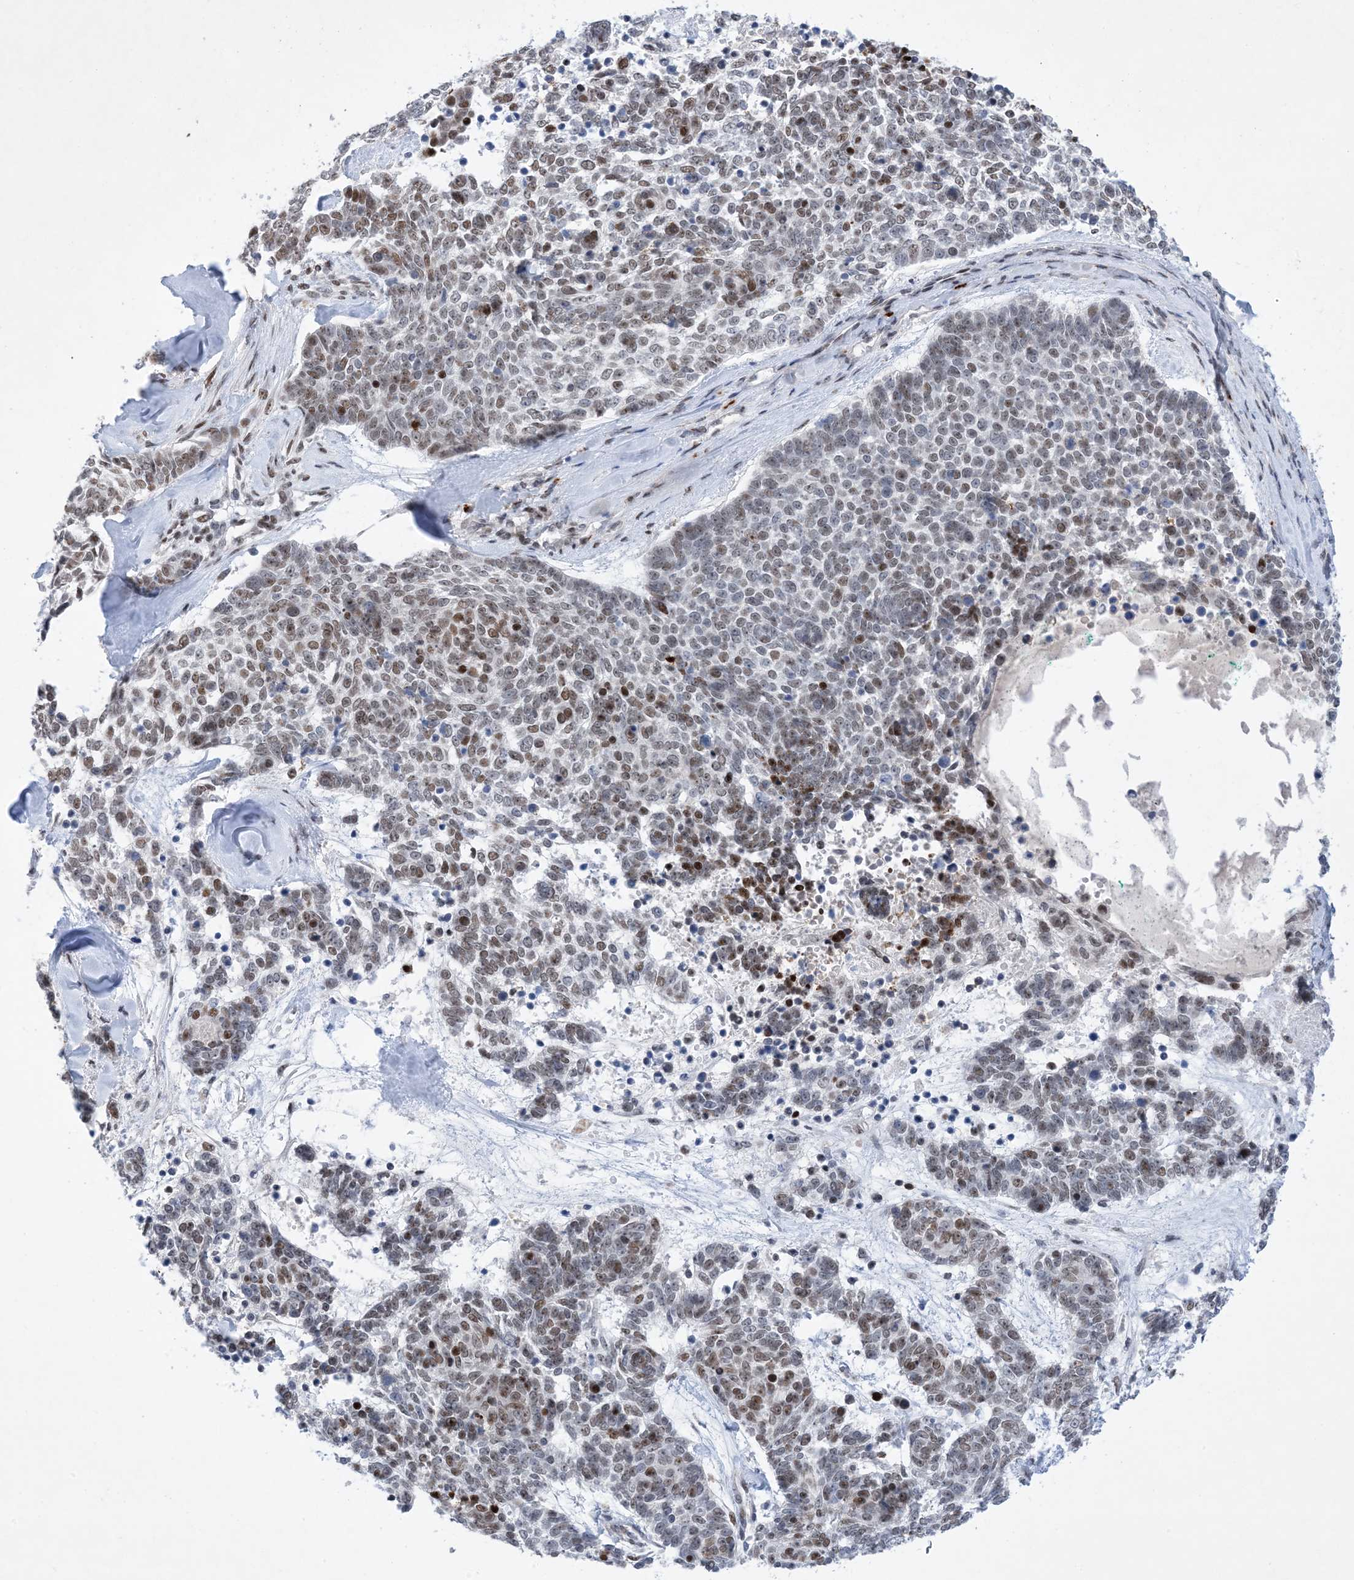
{"staining": {"intensity": "moderate", "quantity": "25%-75%", "location": "nuclear"}, "tissue": "skin cancer", "cell_type": "Tumor cells", "image_type": "cancer", "snomed": [{"axis": "morphology", "description": "Basal cell carcinoma"}, {"axis": "topography", "description": "Skin"}], "caption": "IHC of human skin basal cell carcinoma reveals medium levels of moderate nuclear expression in about 25%-75% of tumor cells.", "gene": "TSPYL1", "patient": {"sex": "female", "age": 81}}